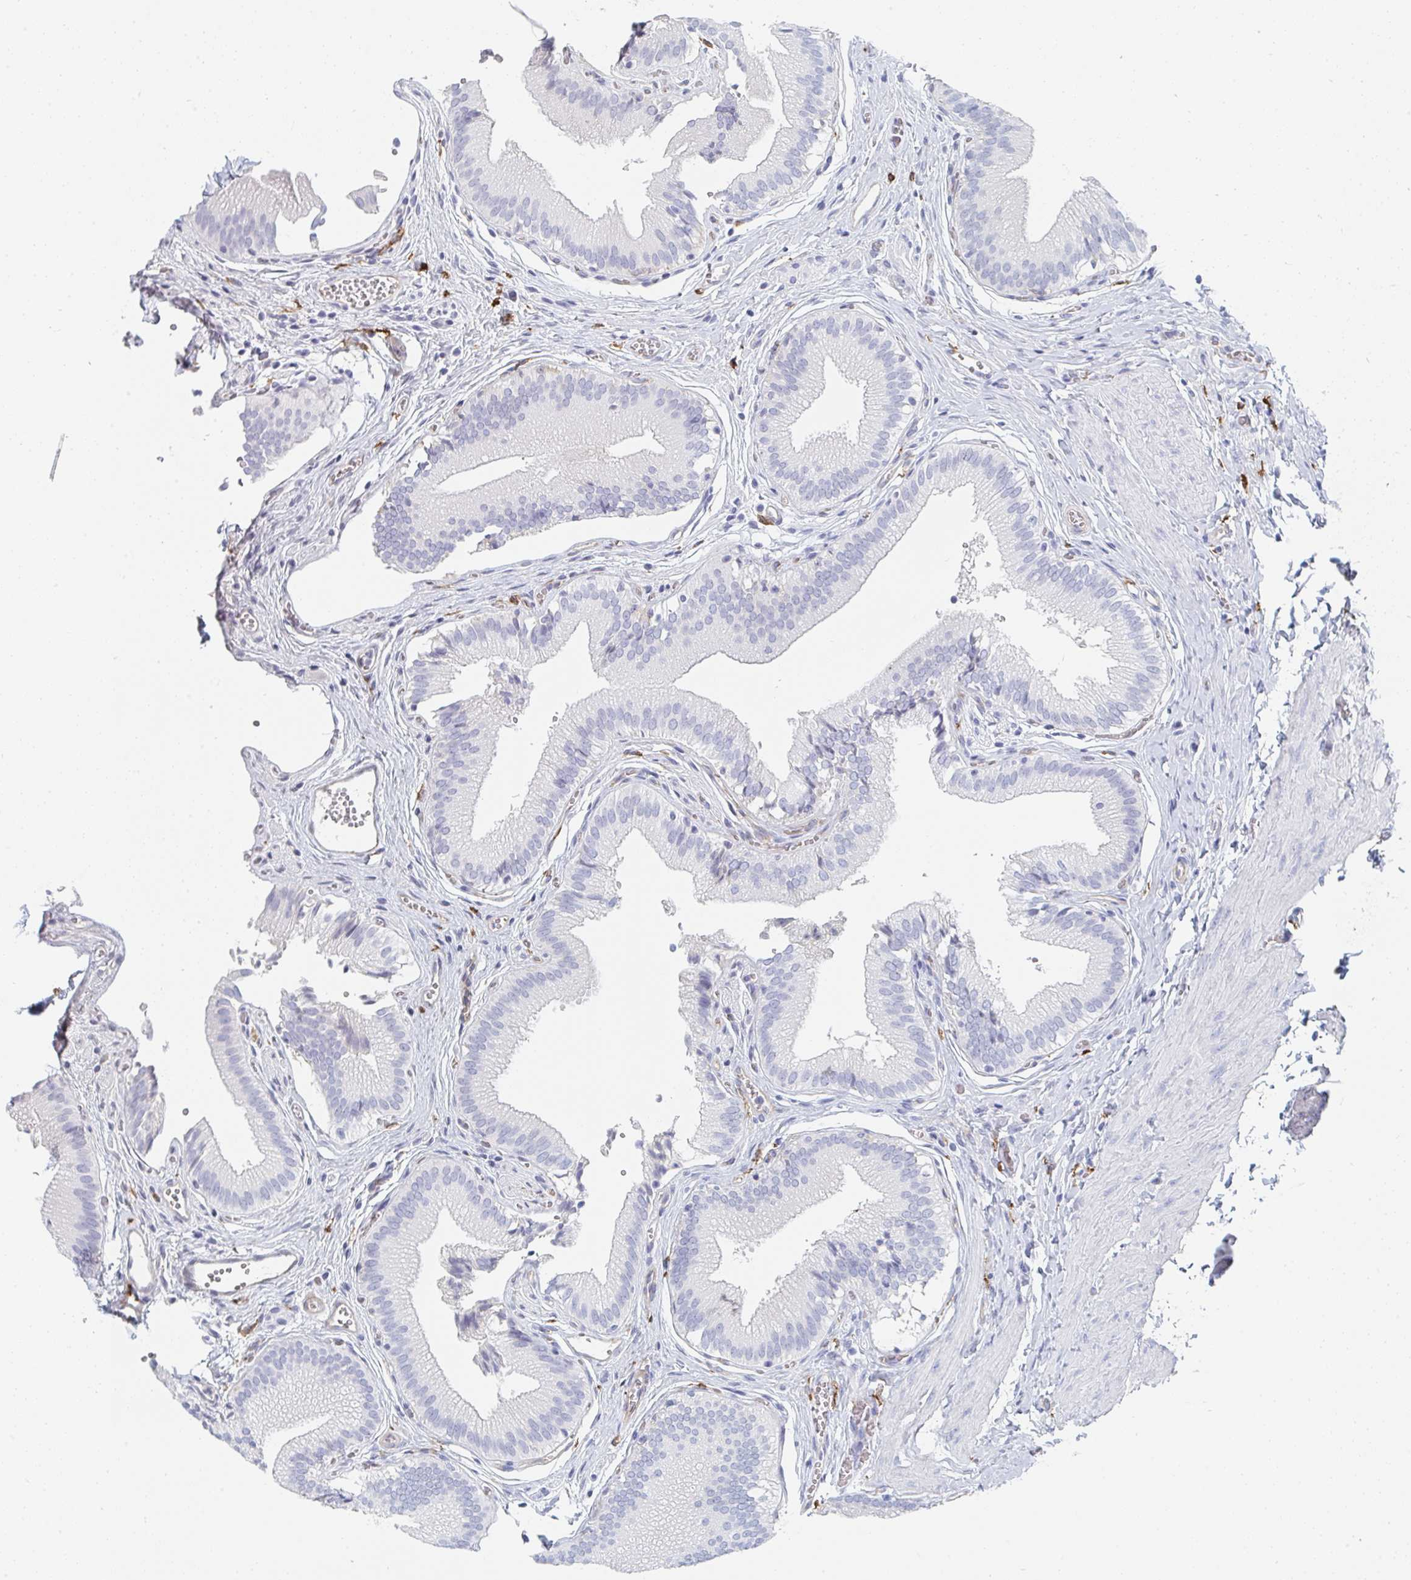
{"staining": {"intensity": "negative", "quantity": "none", "location": "none"}, "tissue": "gallbladder", "cell_type": "Glandular cells", "image_type": "normal", "snomed": [{"axis": "morphology", "description": "Normal tissue, NOS"}, {"axis": "topography", "description": "Gallbladder"}, {"axis": "topography", "description": "Peripheral nerve tissue"}], "caption": "Human gallbladder stained for a protein using IHC exhibits no expression in glandular cells.", "gene": "DAB2", "patient": {"sex": "male", "age": 17}}